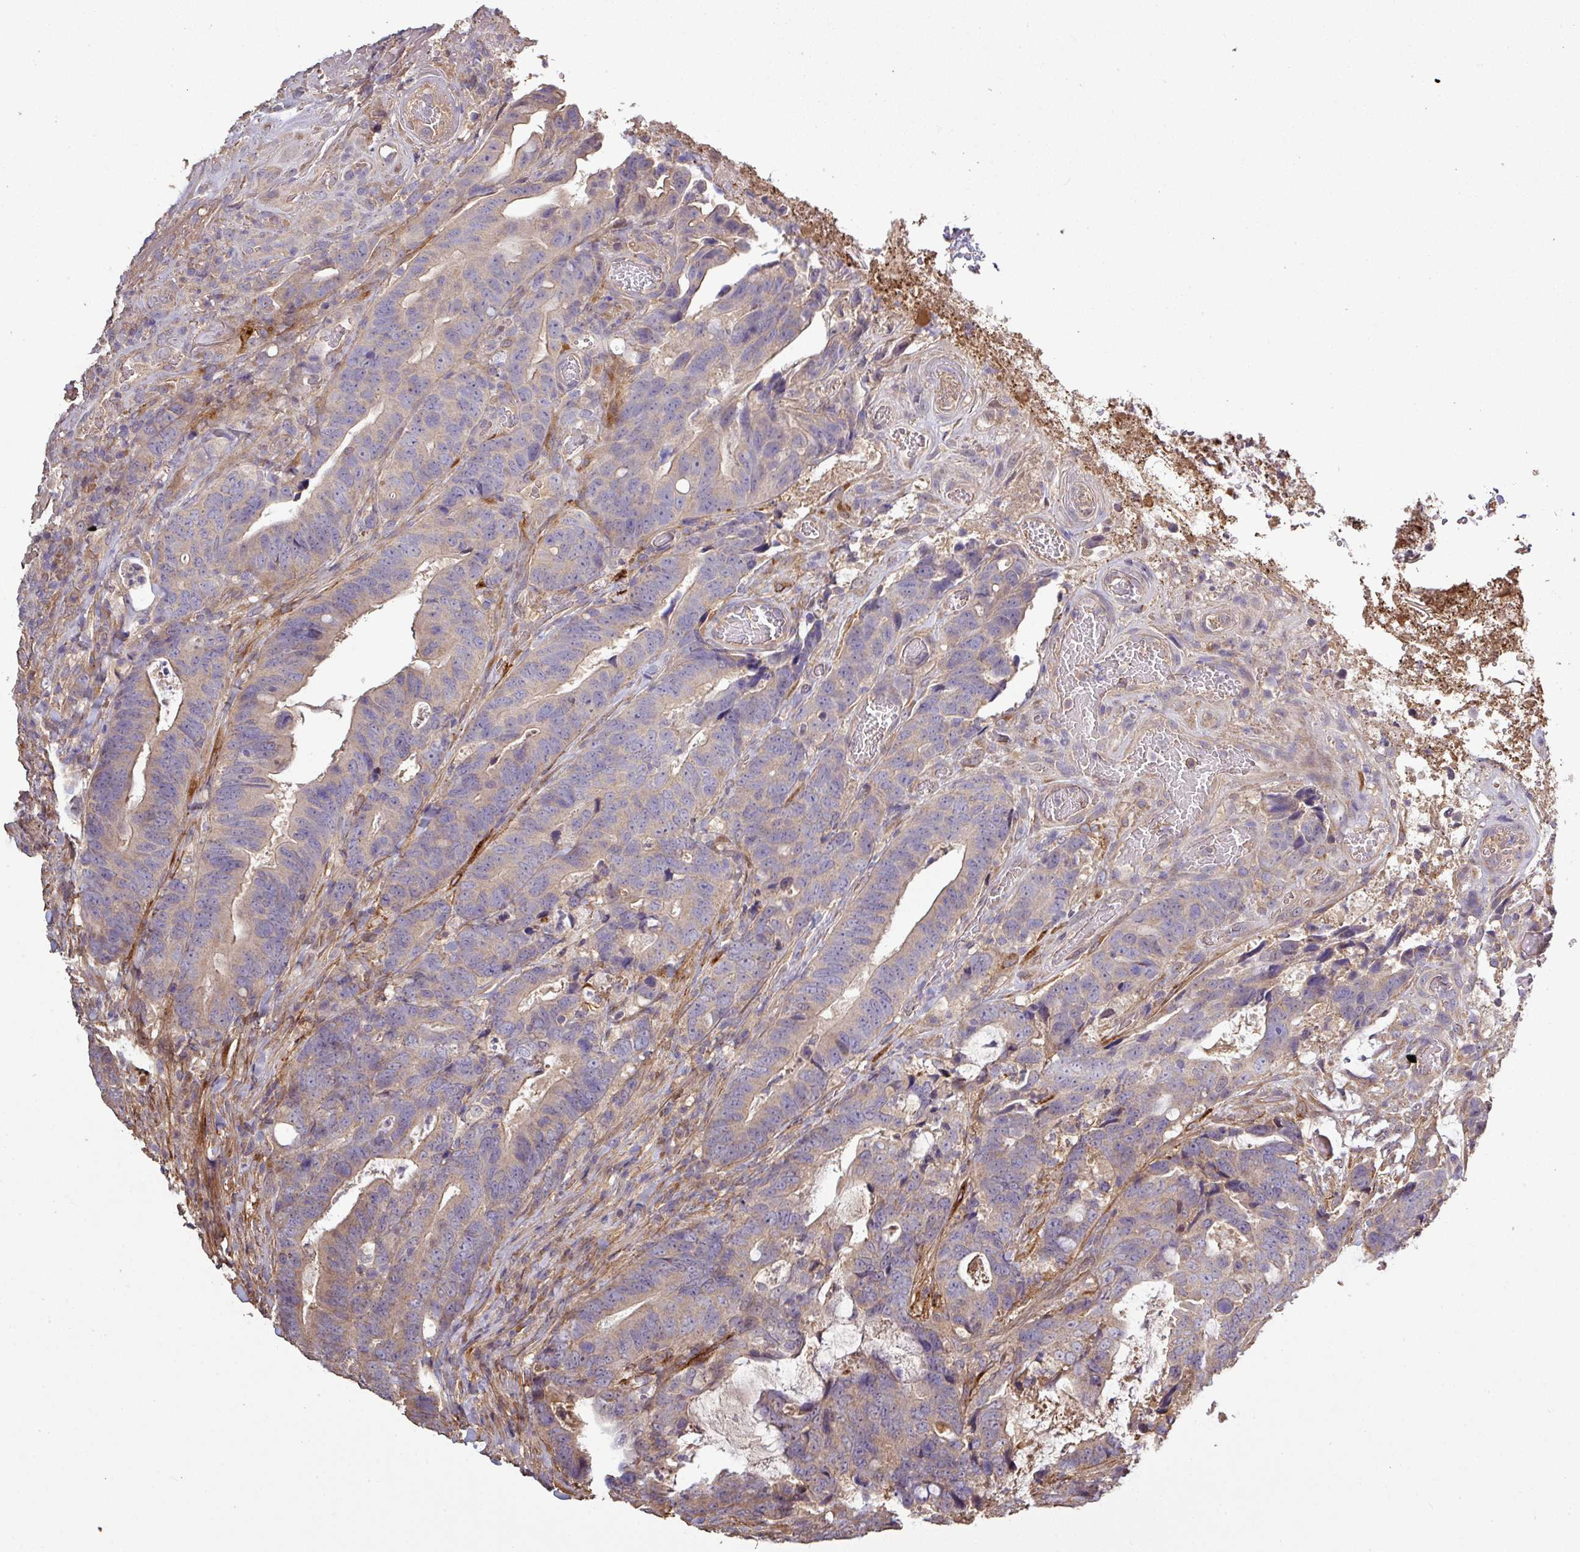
{"staining": {"intensity": "weak", "quantity": "<25%", "location": "cytoplasmic/membranous"}, "tissue": "colorectal cancer", "cell_type": "Tumor cells", "image_type": "cancer", "snomed": [{"axis": "morphology", "description": "Adenocarcinoma, NOS"}, {"axis": "topography", "description": "Colon"}], "caption": "Tumor cells are negative for brown protein staining in adenocarcinoma (colorectal).", "gene": "ISLR", "patient": {"sex": "female", "age": 82}}